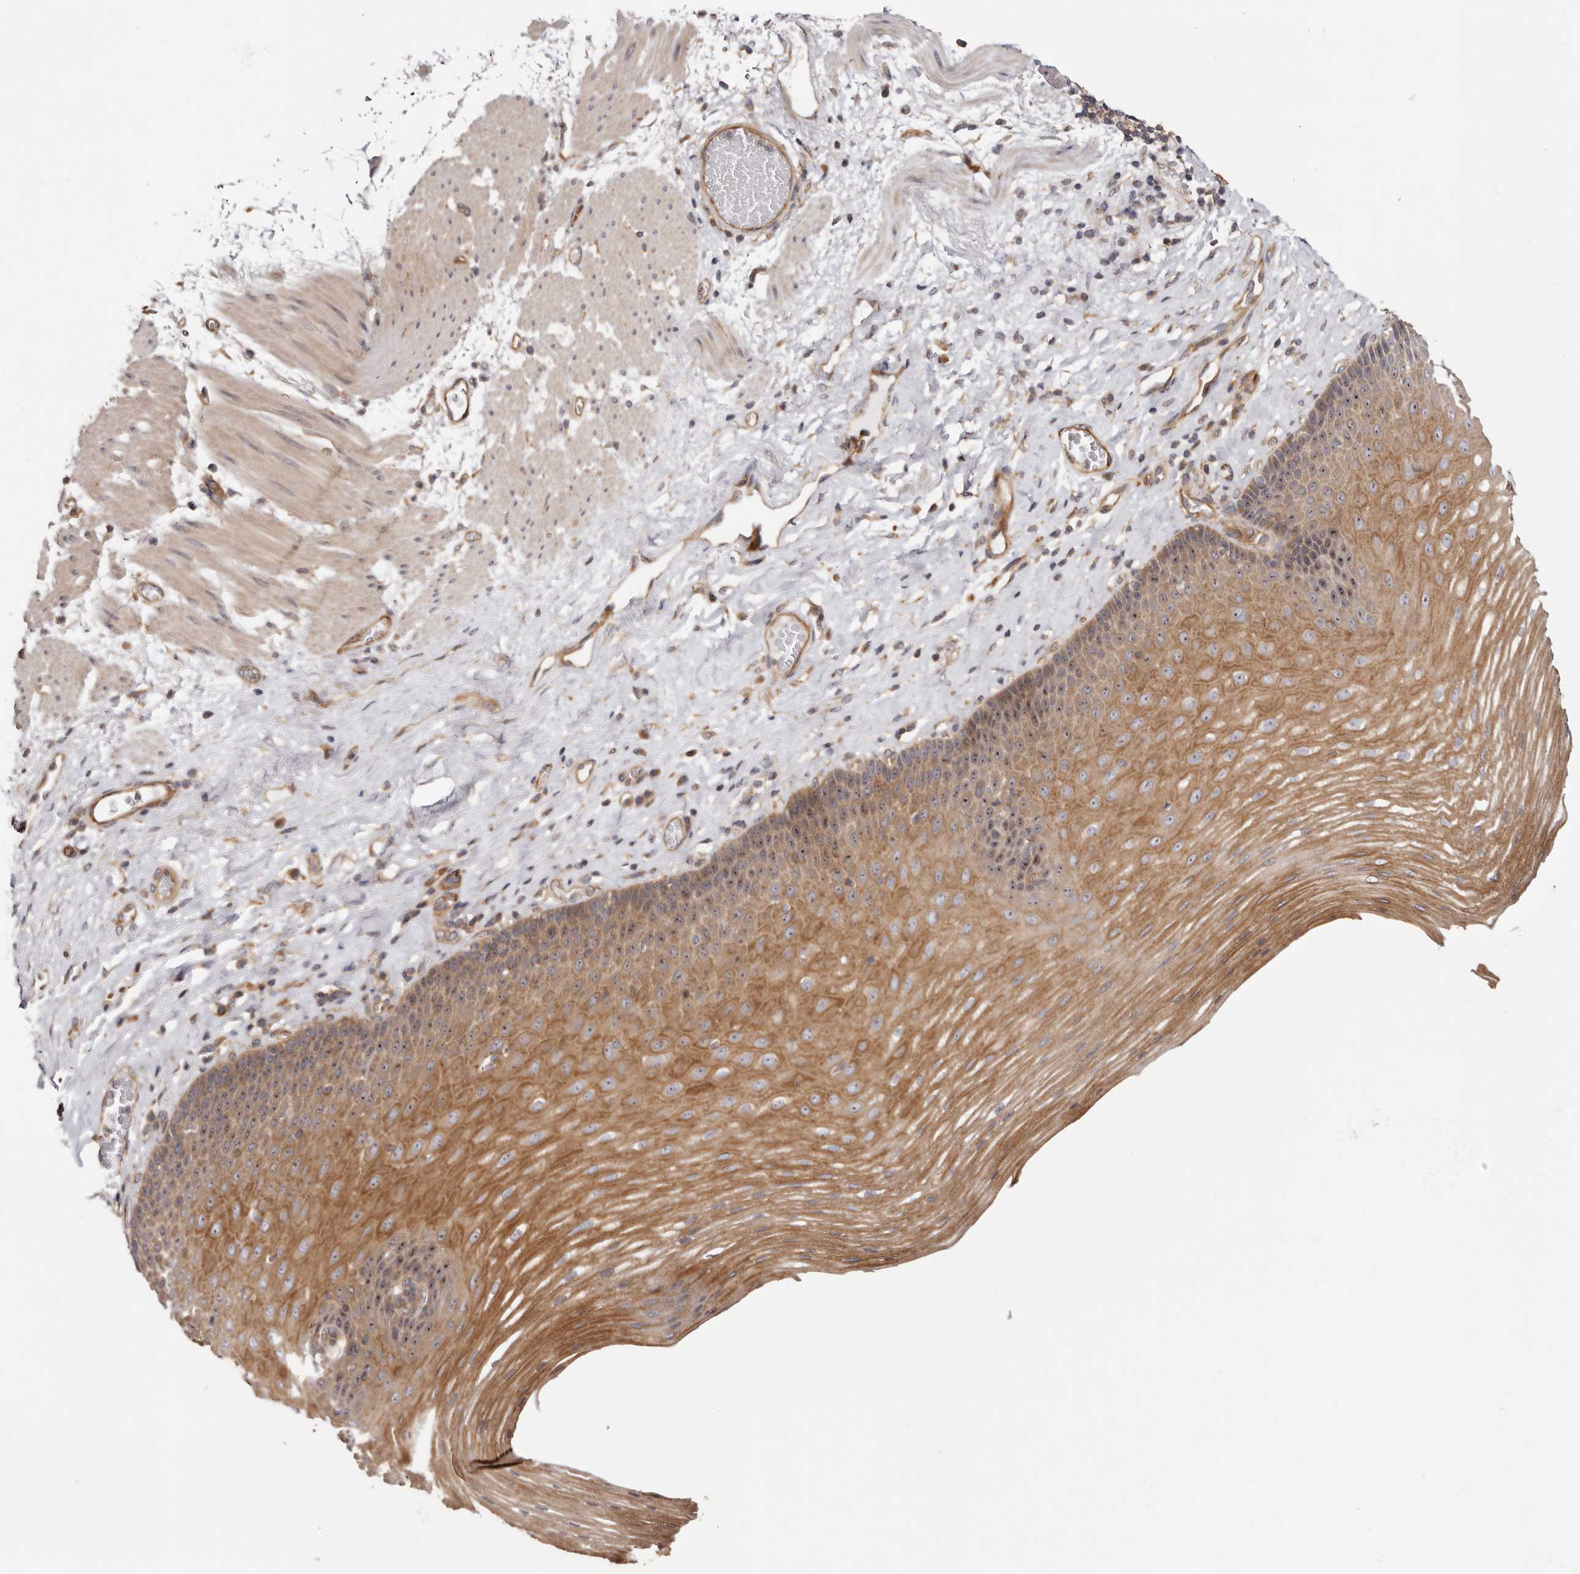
{"staining": {"intensity": "moderate", "quantity": ">75%", "location": "cytoplasmic/membranous,nuclear"}, "tissue": "esophagus", "cell_type": "Squamous epithelial cells", "image_type": "normal", "snomed": [{"axis": "morphology", "description": "Normal tissue, NOS"}, {"axis": "topography", "description": "Esophagus"}], "caption": "Unremarkable esophagus displays moderate cytoplasmic/membranous,nuclear staining in about >75% of squamous epithelial cells.", "gene": "PANK4", "patient": {"sex": "male", "age": 62}}